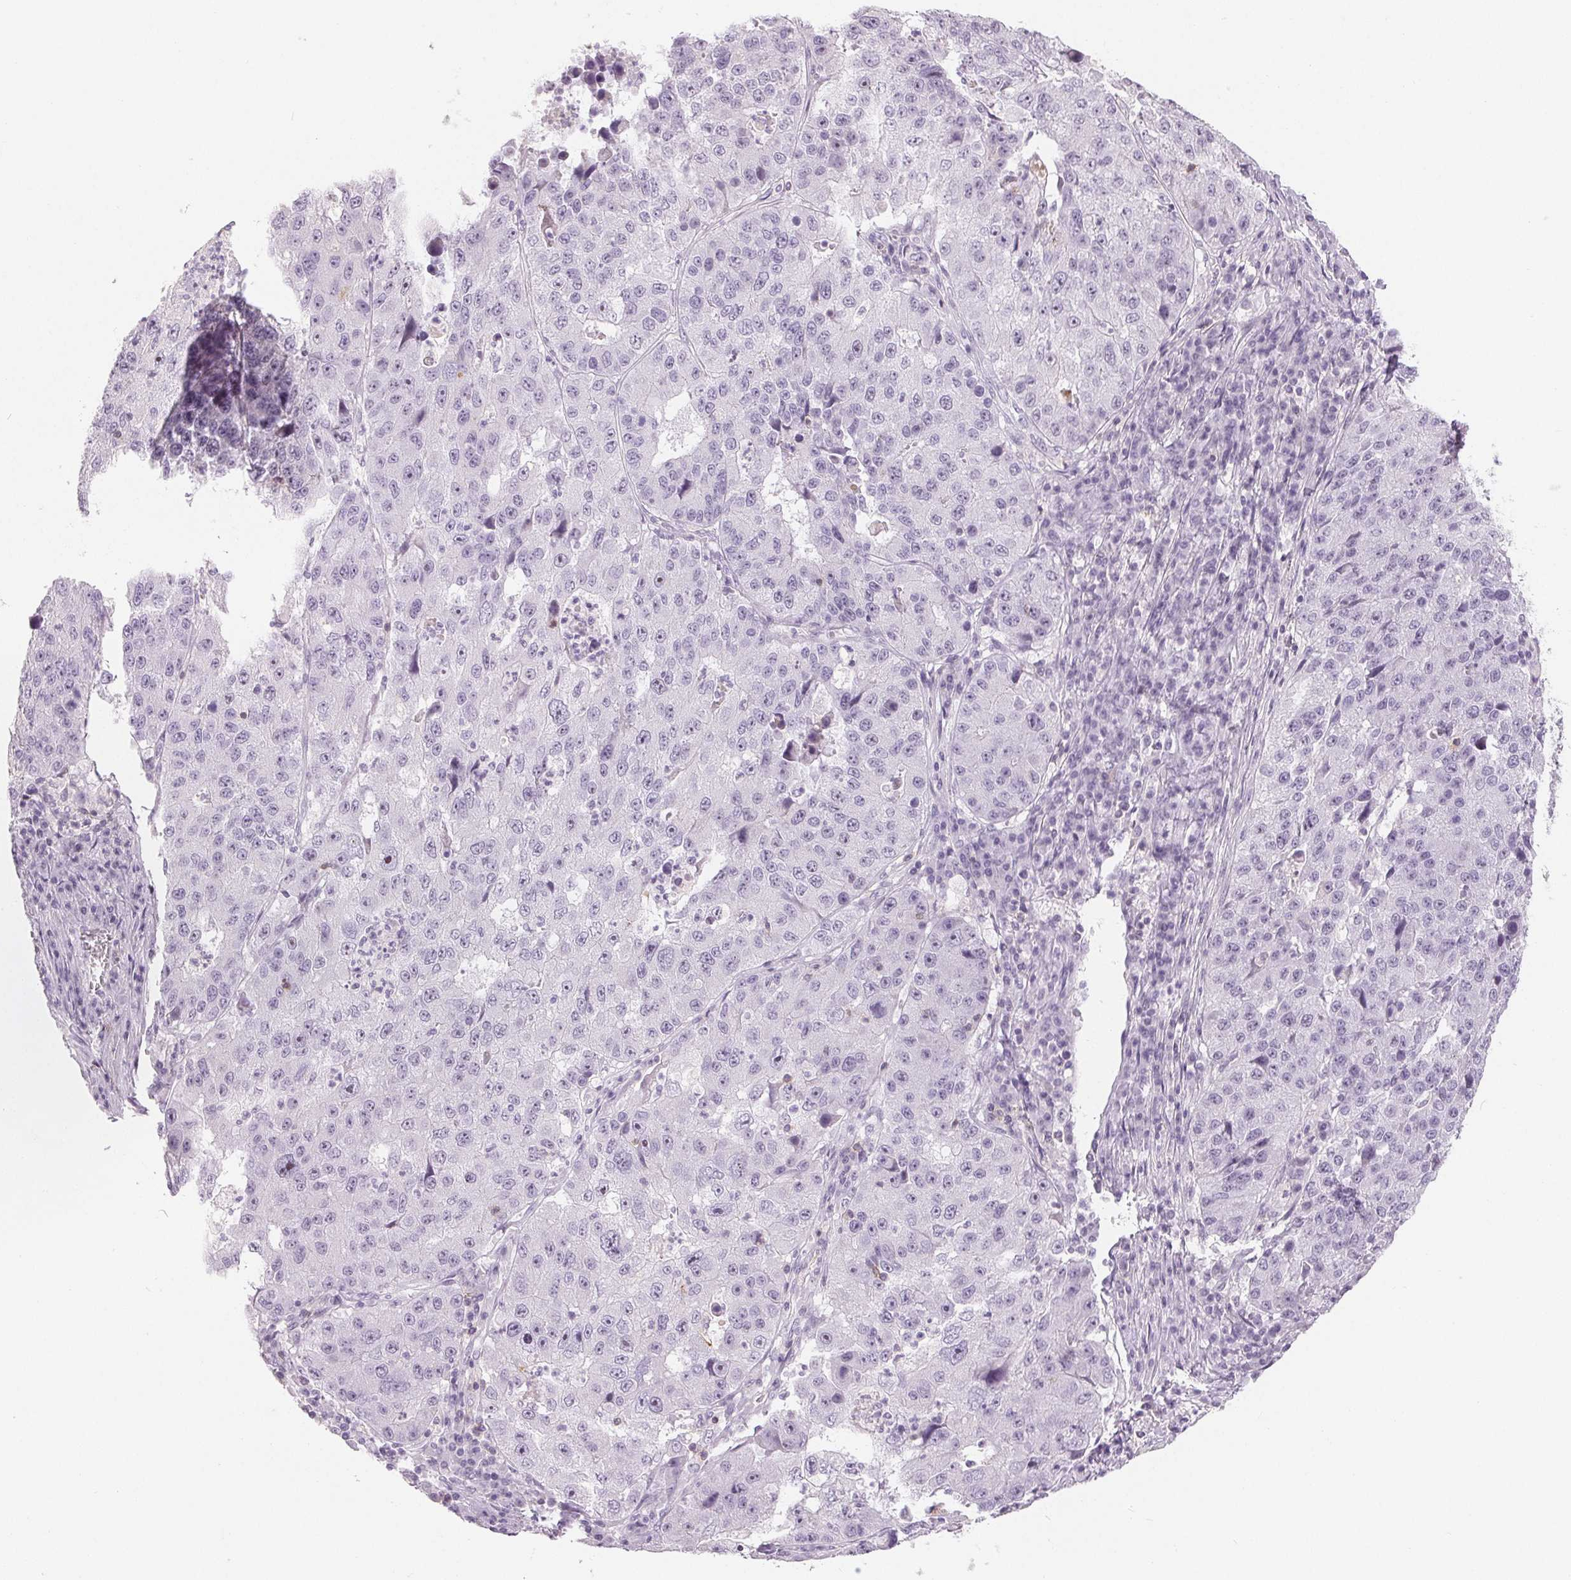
{"staining": {"intensity": "negative", "quantity": "none", "location": "none"}, "tissue": "stomach cancer", "cell_type": "Tumor cells", "image_type": "cancer", "snomed": [{"axis": "morphology", "description": "Adenocarcinoma, NOS"}, {"axis": "topography", "description": "Stomach"}], "caption": "Immunohistochemistry (IHC) of stomach cancer (adenocarcinoma) displays no positivity in tumor cells. Brightfield microscopy of immunohistochemistry stained with DAB (3,3'-diaminobenzidine) (brown) and hematoxylin (blue), captured at high magnification.", "gene": "CD69", "patient": {"sex": "male", "age": 71}}